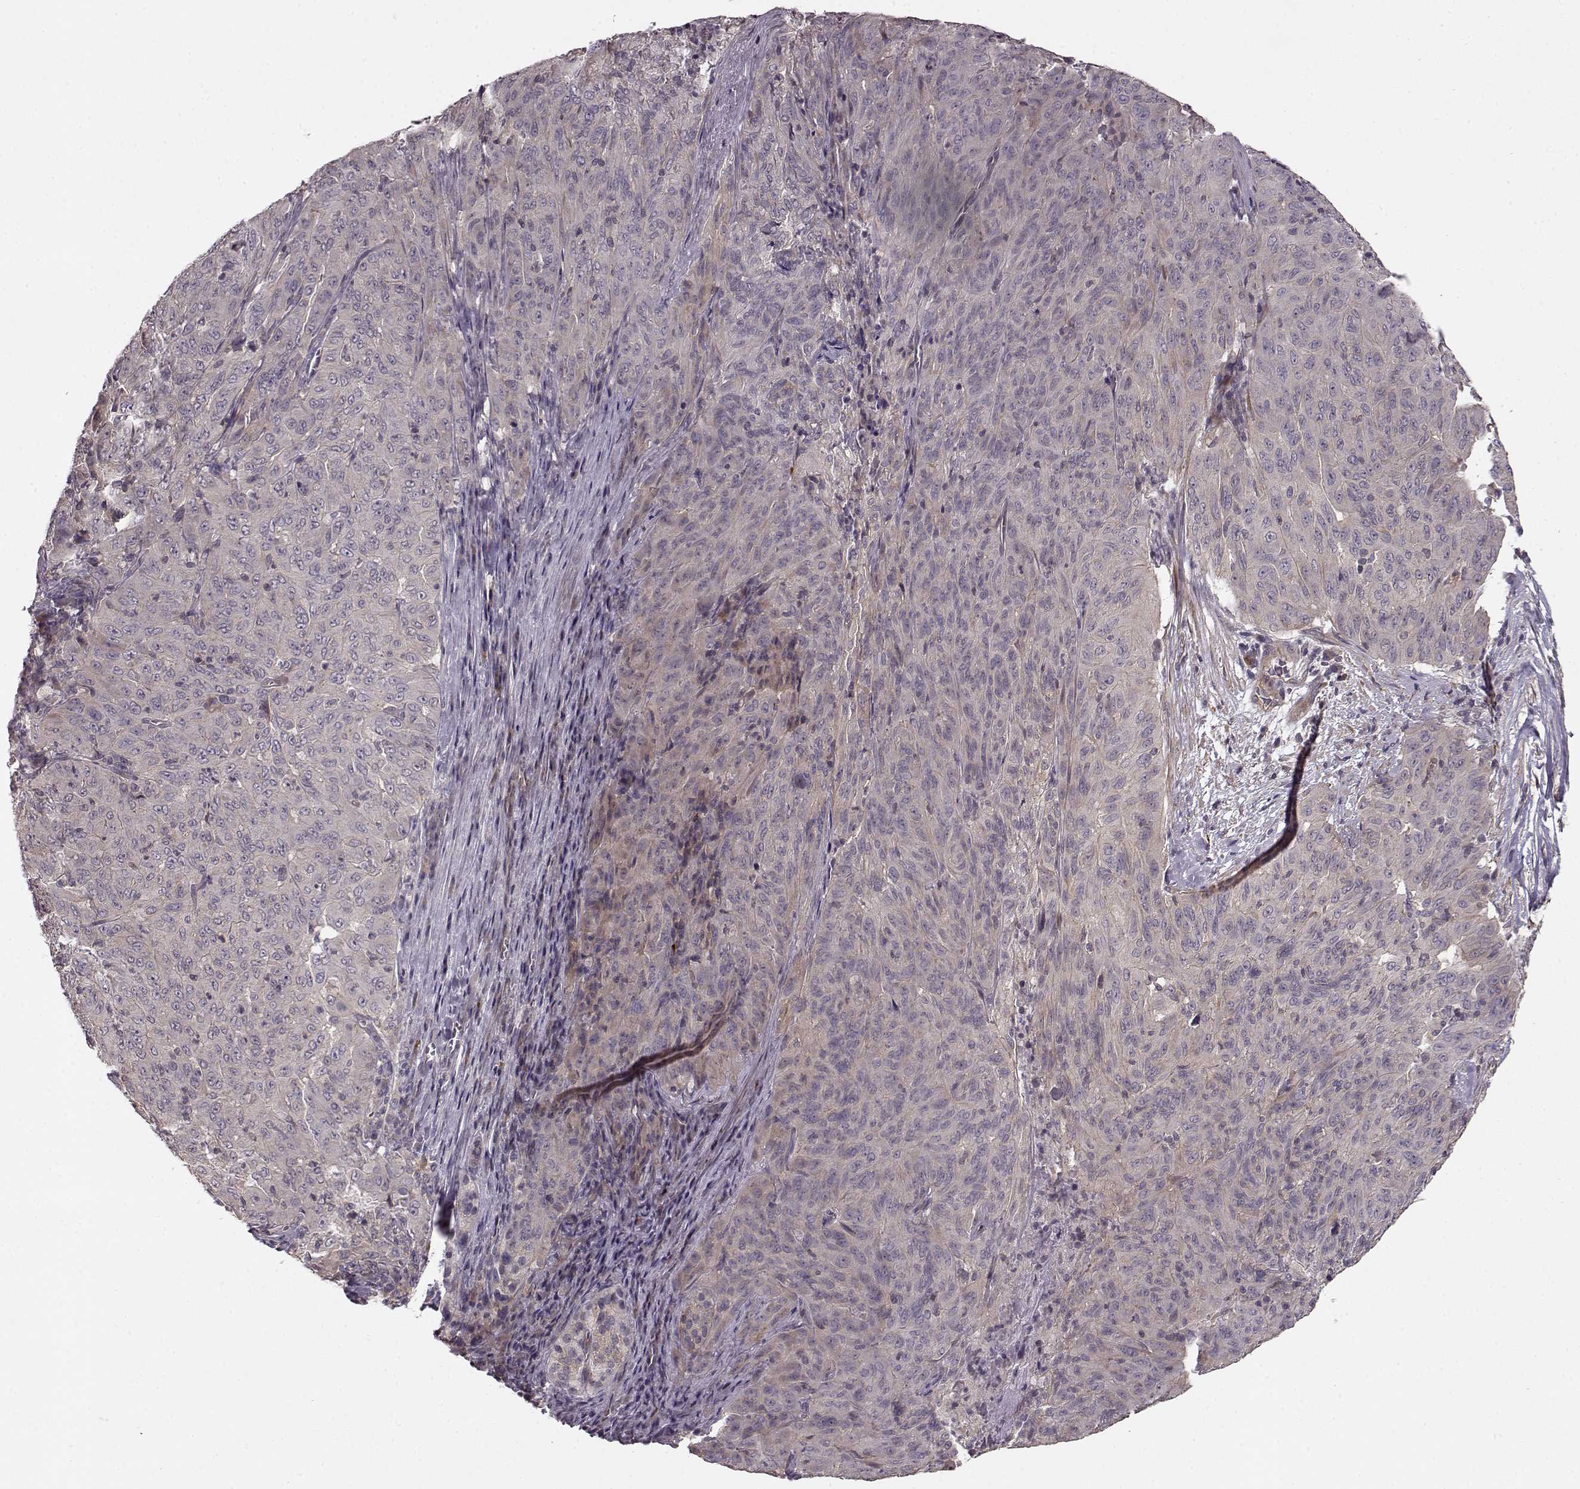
{"staining": {"intensity": "negative", "quantity": "none", "location": "none"}, "tissue": "pancreatic cancer", "cell_type": "Tumor cells", "image_type": "cancer", "snomed": [{"axis": "morphology", "description": "Adenocarcinoma, NOS"}, {"axis": "topography", "description": "Pancreas"}], "caption": "Human adenocarcinoma (pancreatic) stained for a protein using immunohistochemistry reveals no staining in tumor cells.", "gene": "SLAIN2", "patient": {"sex": "male", "age": 63}}